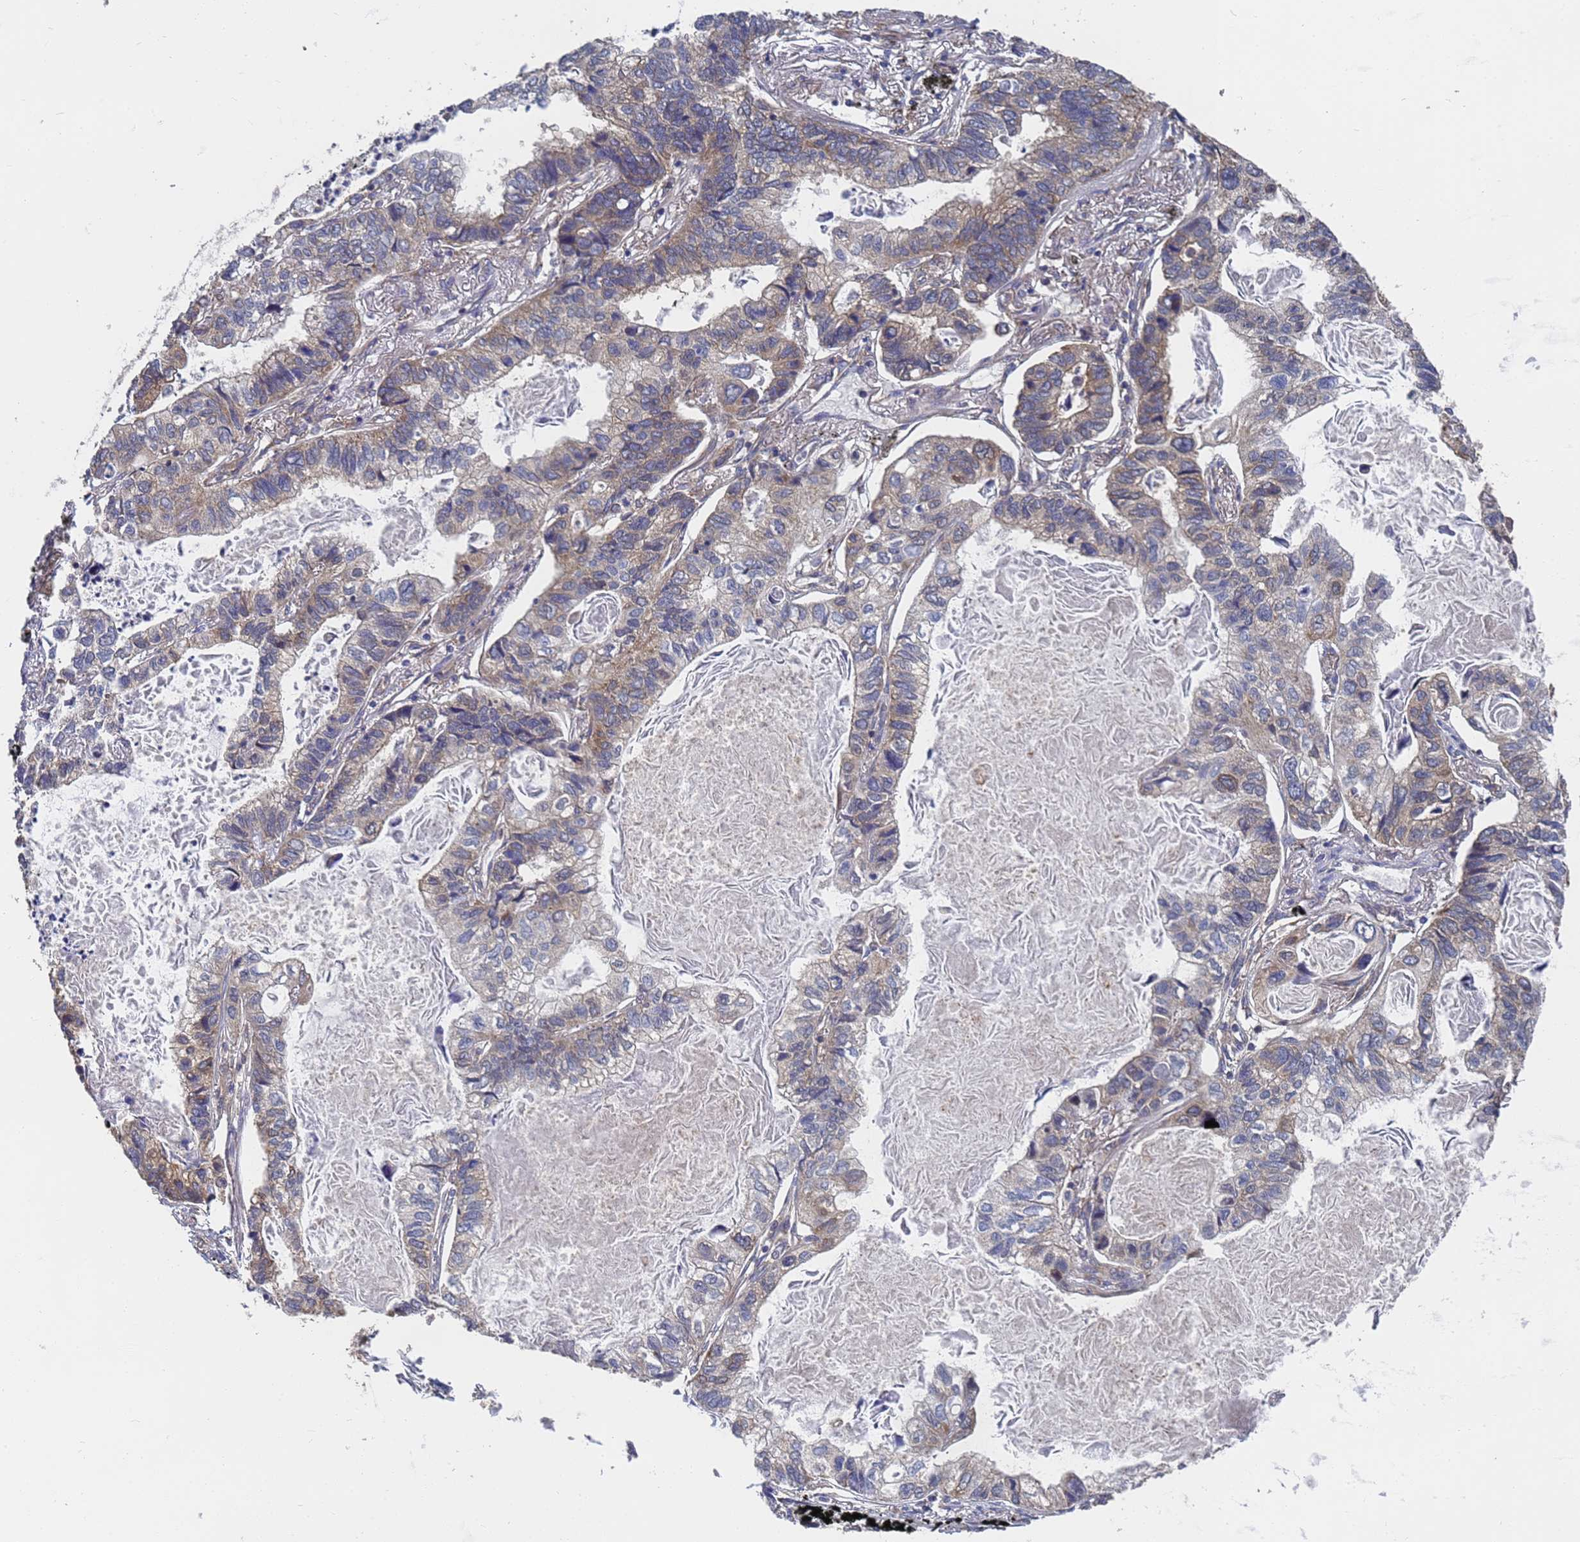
{"staining": {"intensity": "weak", "quantity": "25%-75%", "location": "cytoplasmic/membranous"}, "tissue": "lung cancer", "cell_type": "Tumor cells", "image_type": "cancer", "snomed": [{"axis": "morphology", "description": "Adenocarcinoma, NOS"}, {"axis": "topography", "description": "Lung"}], "caption": "Human lung cancer stained with a brown dye displays weak cytoplasmic/membranous positive positivity in approximately 25%-75% of tumor cells.", "gene": "ALS2CL", "patient": {"sex": "male", "age": 67}}